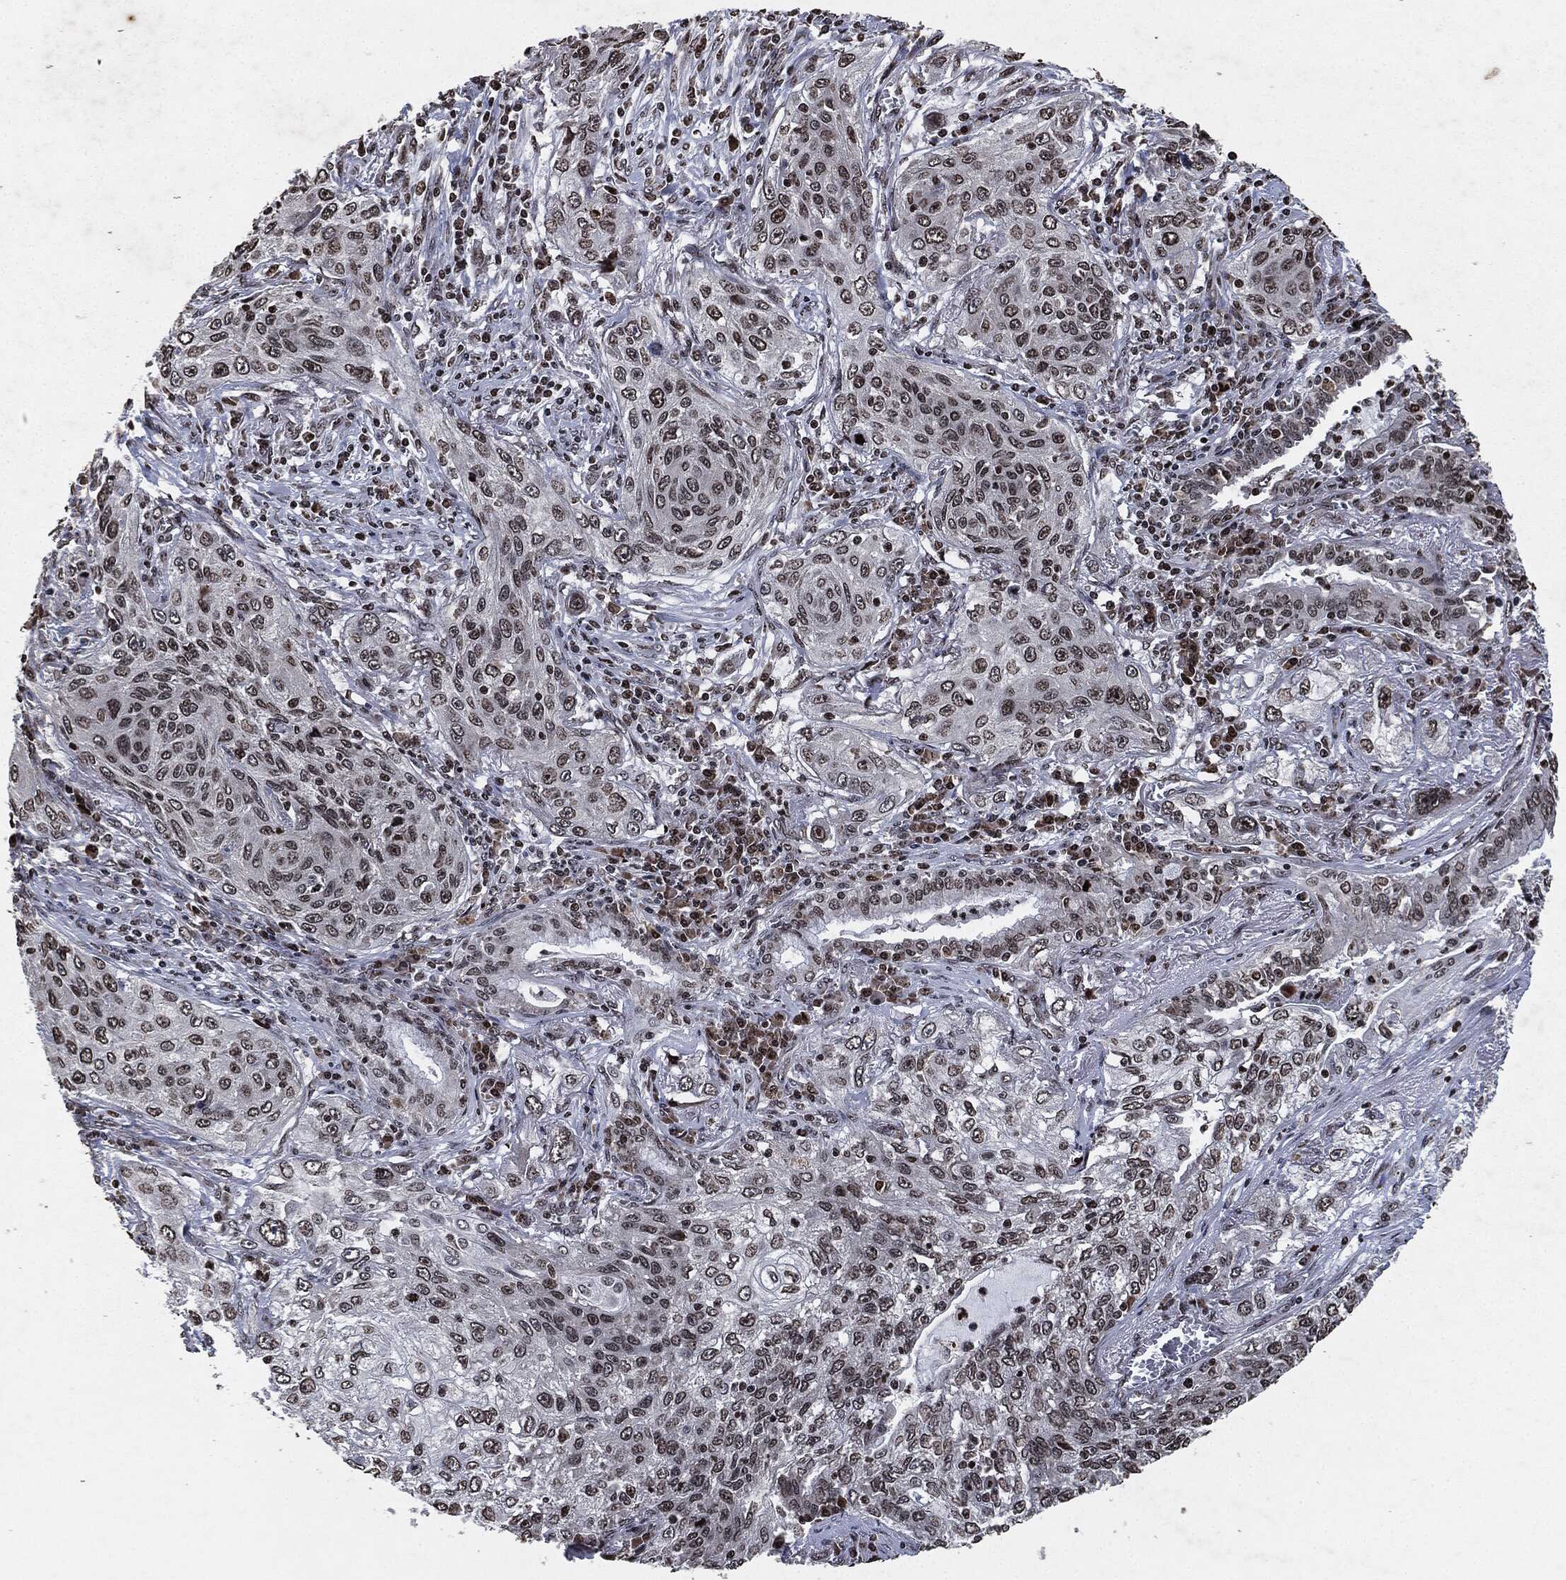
{"staining": {"intensity": "negative", "quantity": "none", "location": "none"}, "tissue": "lung cancer", "cell_type": "Tumor cells", "image_type": "cancer", "snomed": [{"axis": "morphology", "description": "Squamous cell carcinoma, NOS"}, {"axis": "topography", "description": "Lung"}], "caption": "Lung cancer was stained to show a protein in brown. There is no significant positivity in tumor cells.", "gene": "JUN", "patient": {"sex": "female", "age": 69}}